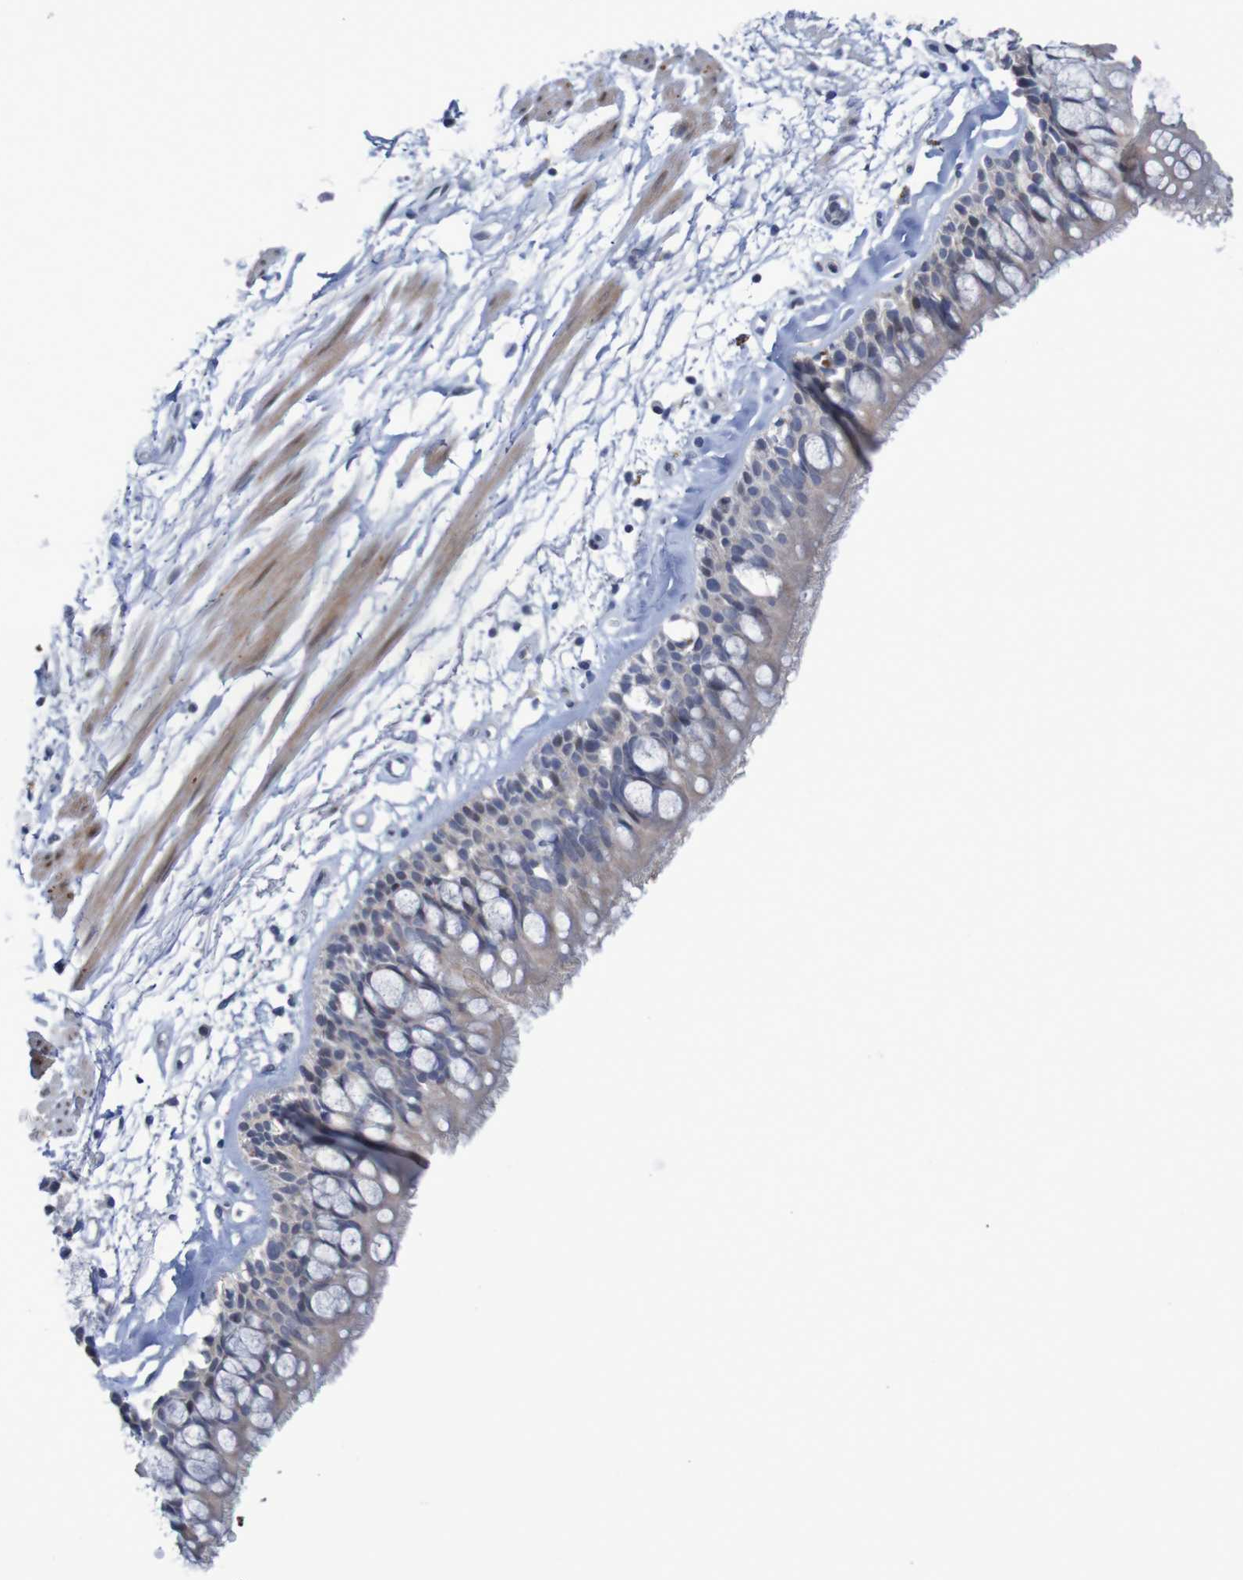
{"staining": {"intensity": "negative", "quantity": "none", "location": "none"}, "tissue": "bronchus", "cell_type": "Respiratory epithelial cells", "image_type": "normal", "snomed": [{"axis": "morphology", "description": "Normal tissue, NOS"}, {"axis": "morphology", "description": "Adenocarcinoma, NOS"}, {"axis": "topography", "description": "Bronchus"}, {"axis": "topography", "description": "Lung"}], "caption": "High power microscopy histopathology image of an IHC image of unremarkable bronchus, revealing no significant staining in respiratory epithelial cells. (DAB (3,3'-diaminobenzidine) immunohistochemistry visualized using brightfield microscopy, high magnification).", "gene": "FBP1", "patient": {"sex": "female", "age": 54}}